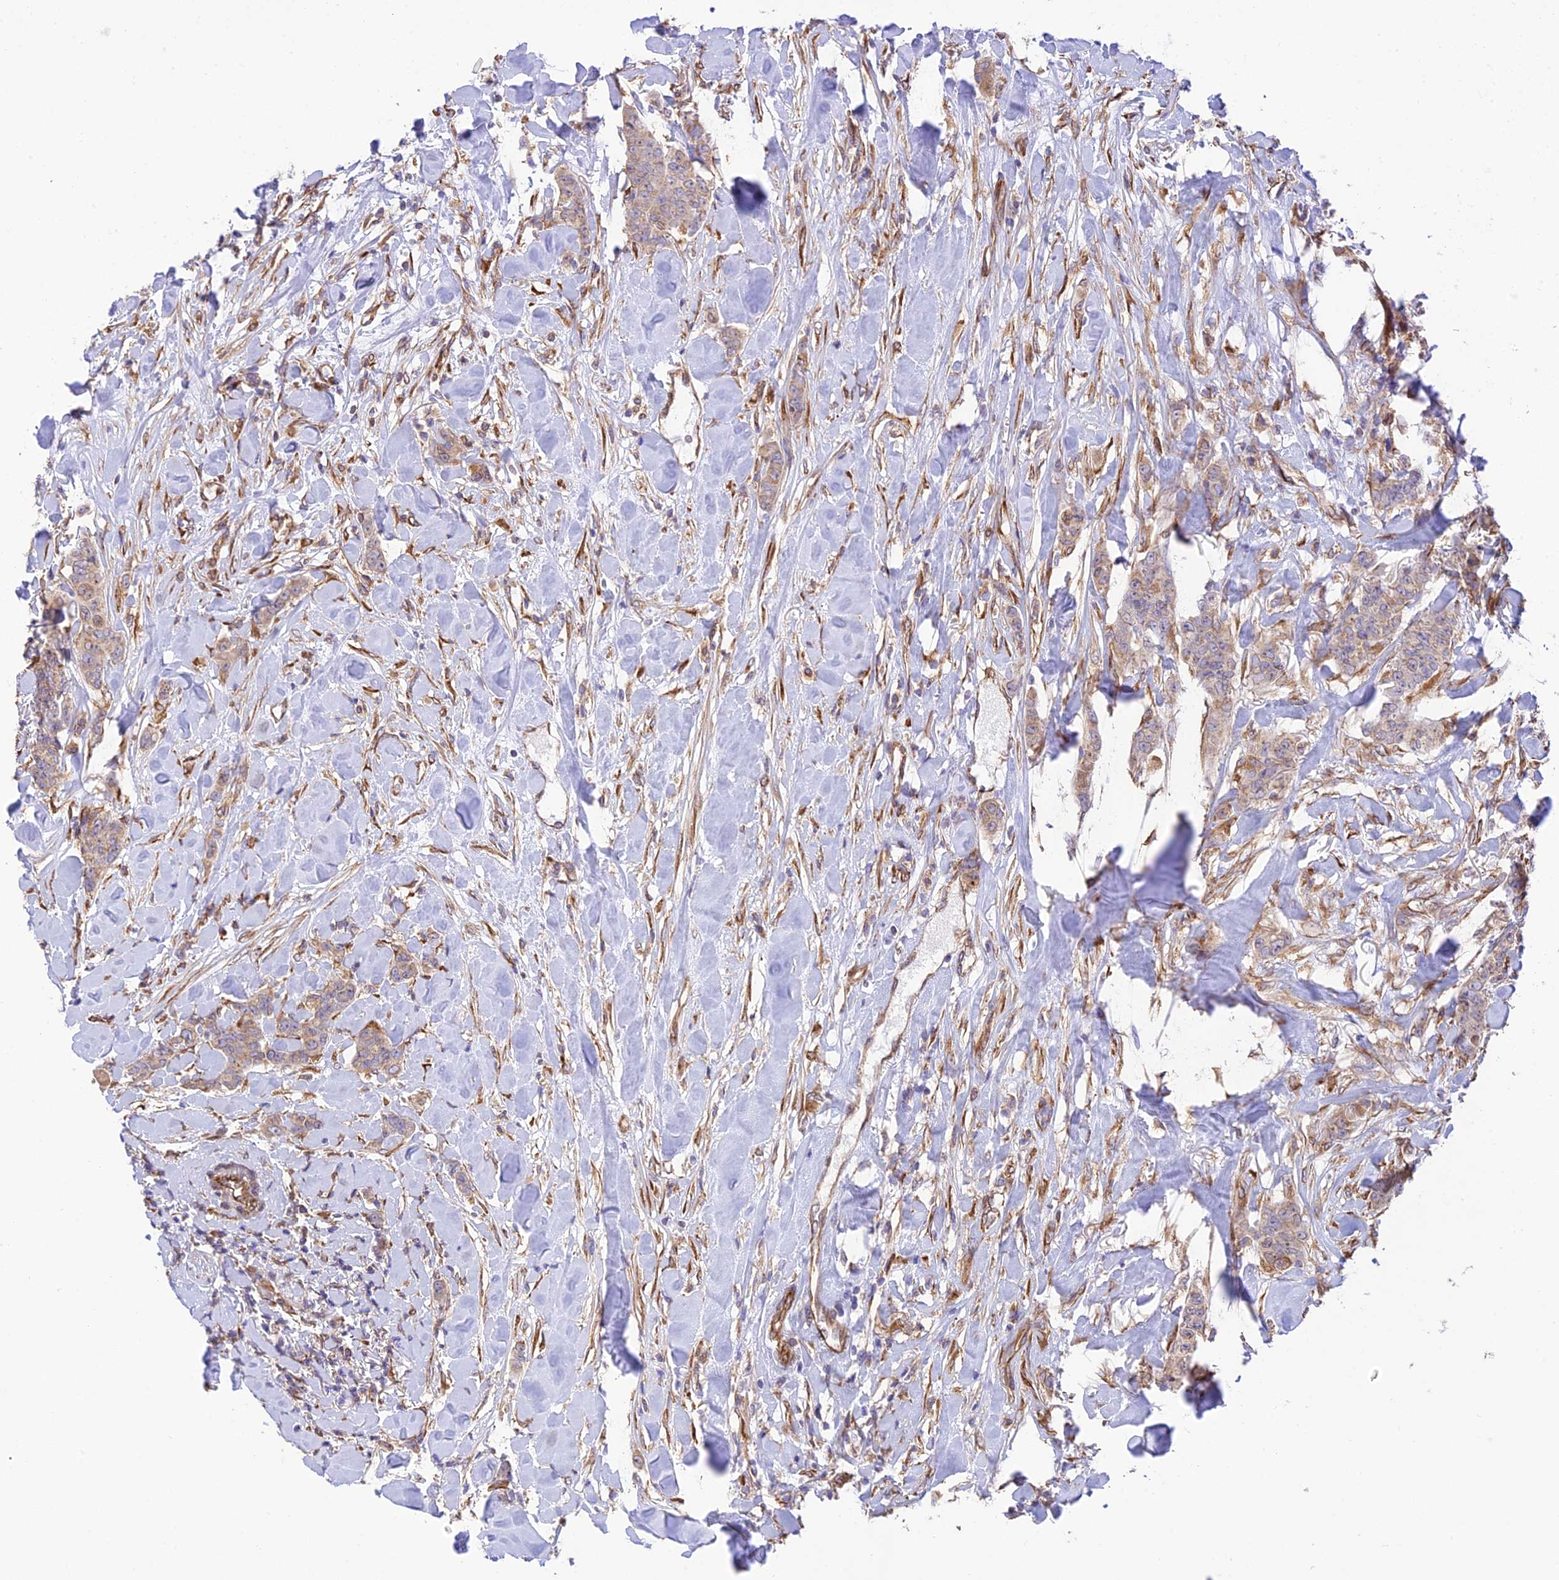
{"staining": {"intensity": "weak", "quantity": "<25%", "location": "cytoplasmic/membranous"}, "tissue": "breast cancer", "cell_type": "Tumor cells", "image_type": "cancer", "snomed": [{"axis": "morphology", "description": "Duct carcinoma"}, {"axis": "topography", "description": "Breast"}], "caption": "This is a image of immunohistochemistry (IHC) staining of breast cancer (intraductal carcinoma), which shows no expression in tumor cells.", "gene": "EXOC3L4", "patient": {"sex": "female", "age": 40}}